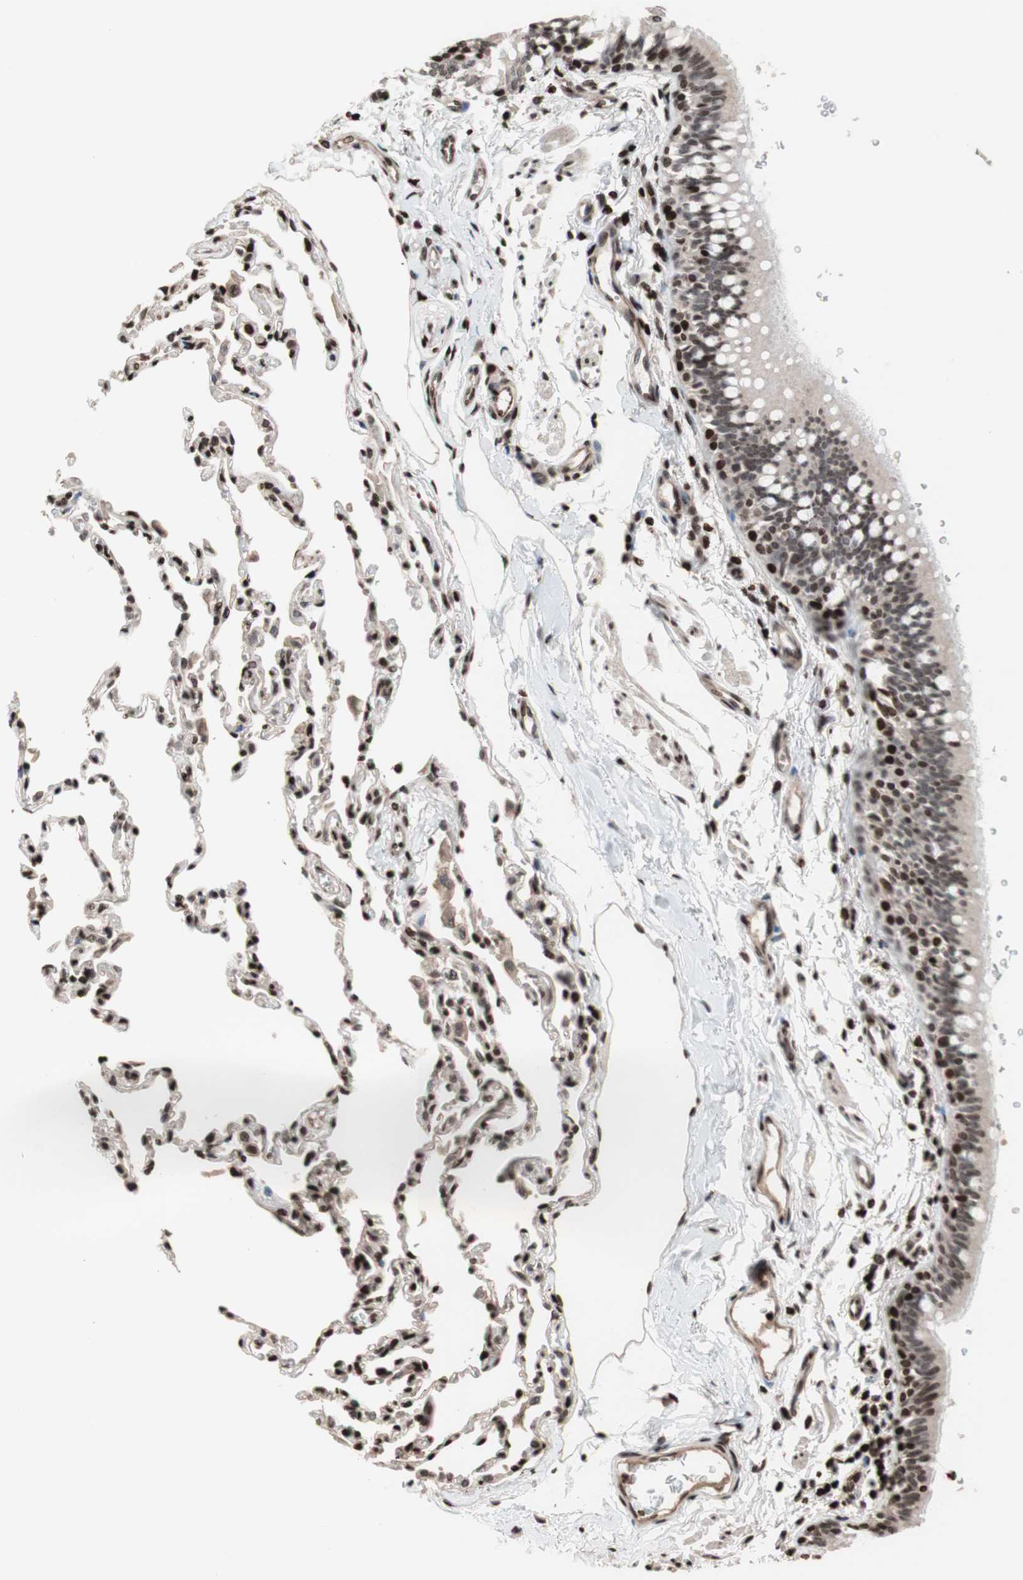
{"staining": {"intensity": "strong", "quantity": ">75%", "location": "cytoplasmic/membranous,nuclear"}, "tissue": "bronchus", "cell_type": "Respiratory epithelial cells", "image_type": "normal", "snomed": [{"axis": "morphology", "description": "Normal tissue, NOS"}, {"axis": "topography", "description": "Bronchus"}, {"axis": "topography", "description": "Lung"}], "caption": "This photomicrograph shows normal bronchus stained with immunohistochemistry (IHC) to label a protein in brown. The cytoplasmic/membranous,nuclear of respiratory epithelial cells show strong positivity for the protein. Nuclei are counter-stained blue.", "gene": "POLA1", "patient": {"sex": "male", "age": 64}}